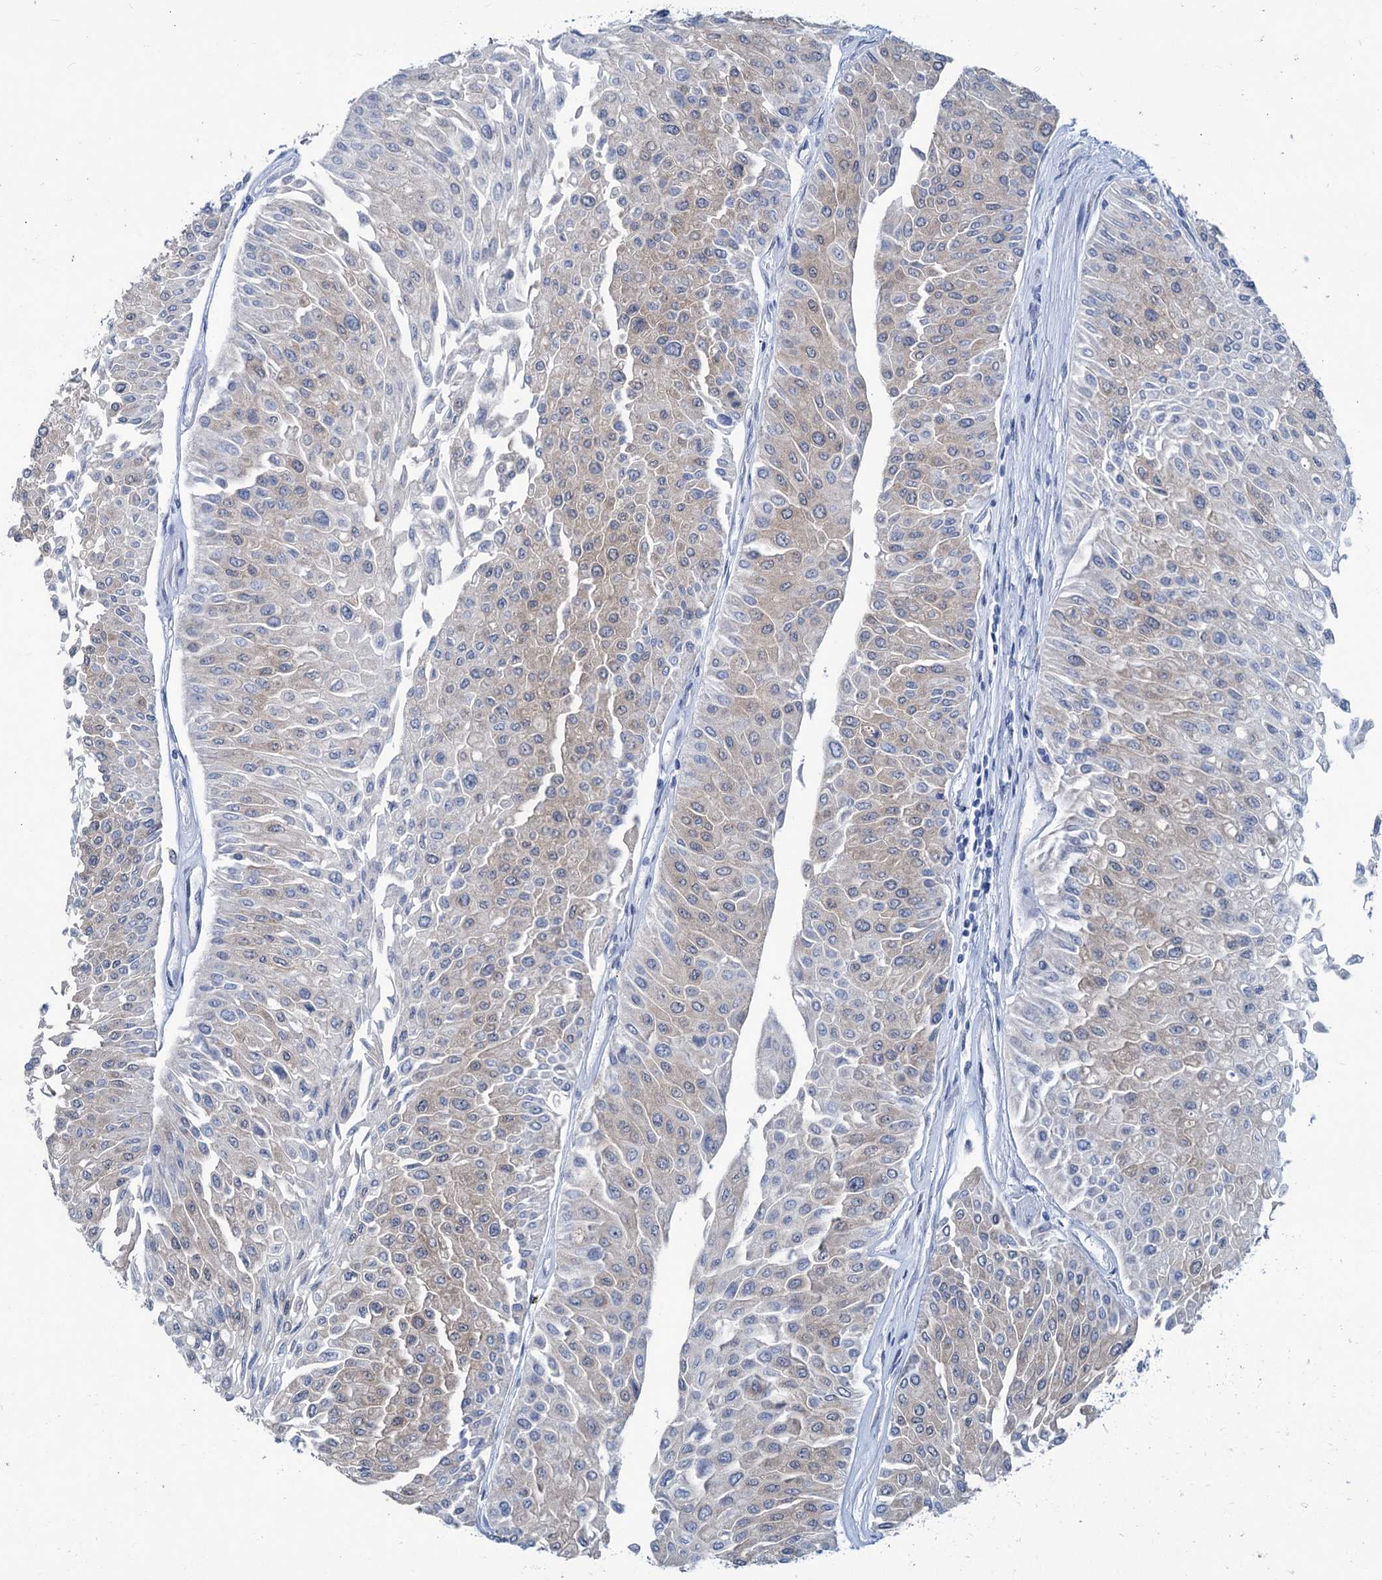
{"staining": {"intensity": "weak", "quantity": ">75%", "location": "cytoplasmic/membranous"}, "tissue": "urothelial cancer", "cell_type": "Tumor cells", "image_type": "cancer", "snomed": [{"axis": "morphology", "description": "Urothelial carcinoma, Low grade"}, {"axis": "topography", "description": "Urinary bladder"}], "caption": "Approximately >75% of tumor cells in urothelial cancer reveal weak cytoplasmic/membranous protein positivity as visualized by brown immunohistochemical staining.", "gene": "NEU3", "patient": {"sex": "male", "age": 67}}